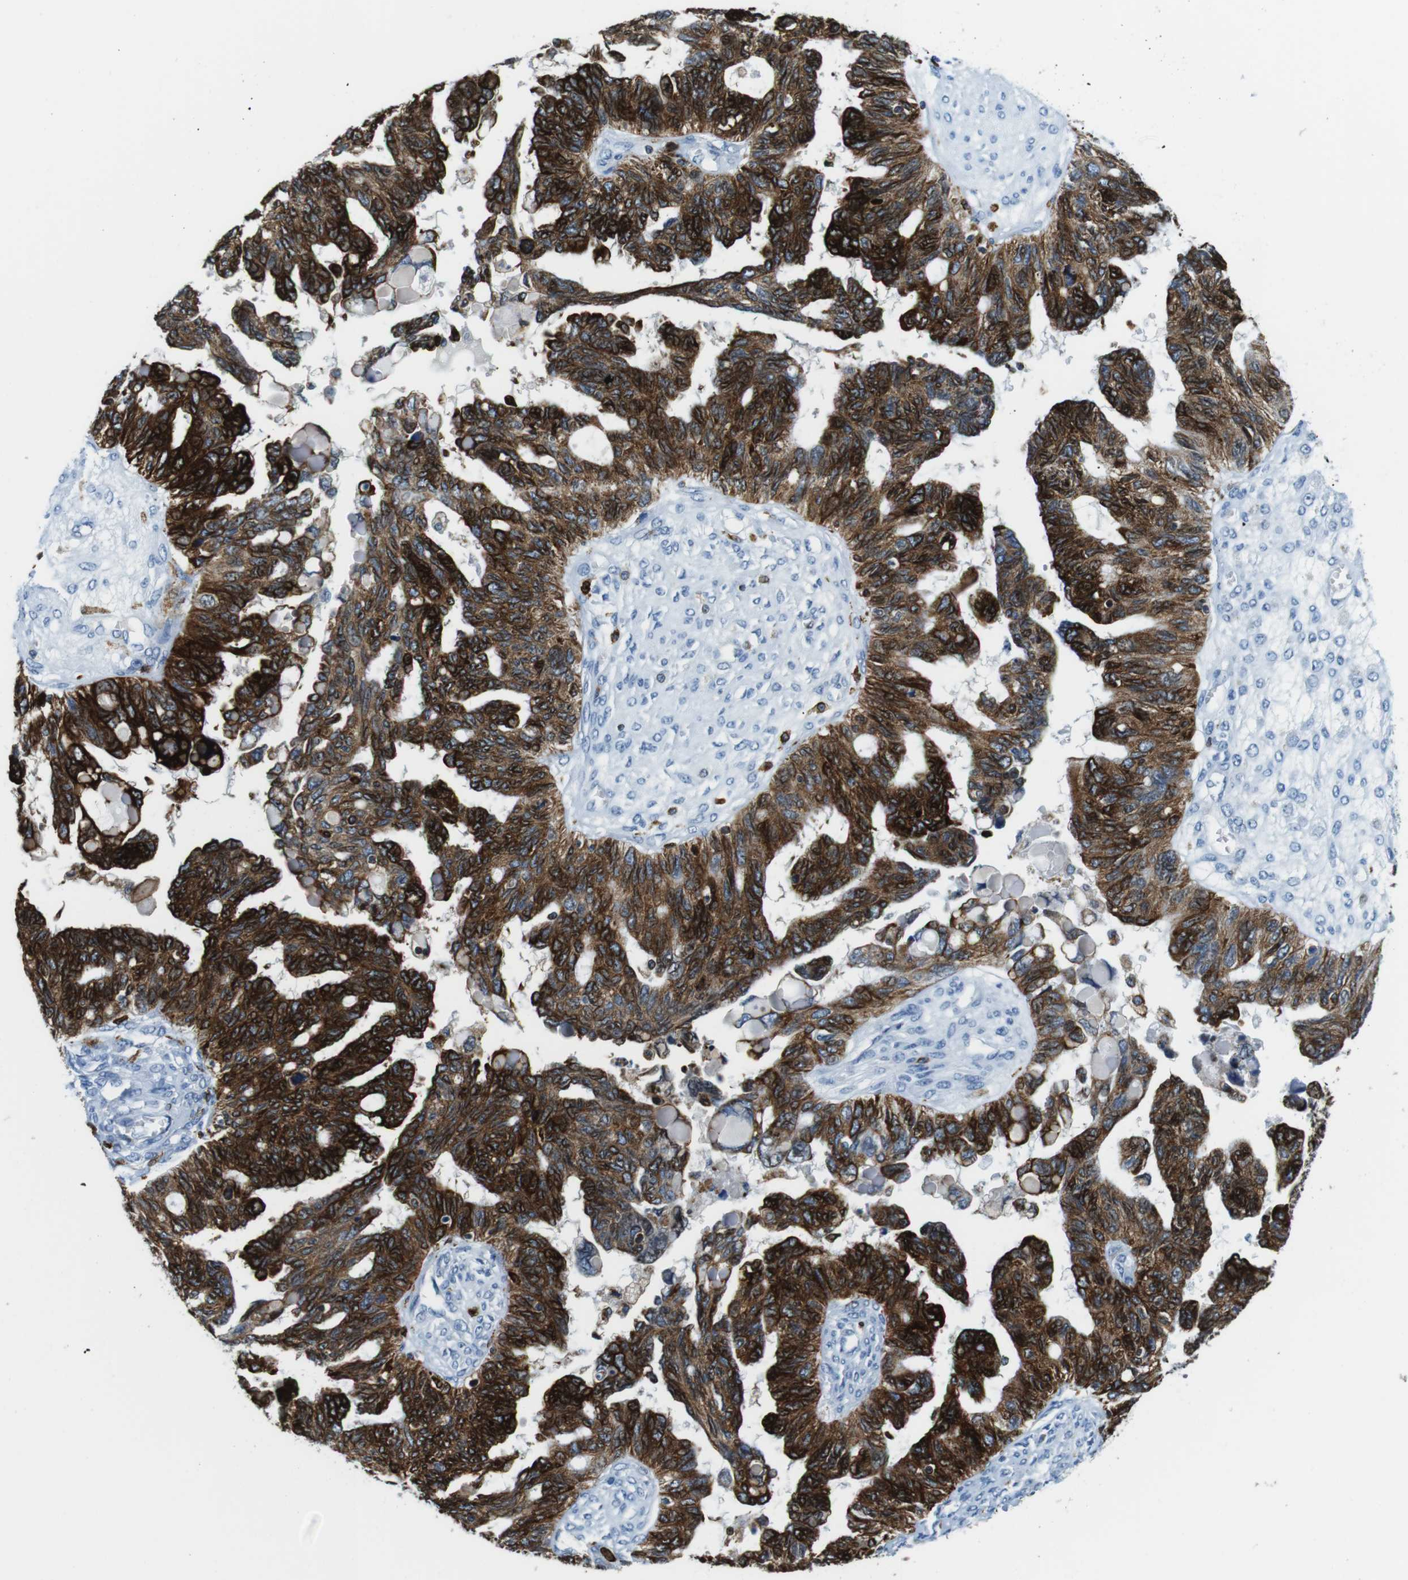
{"staining": {"intensity": "strong", "quantity": ">75%", "location": "cytoplasmic/membranous"}, "tissue": "ovarian cancer", "cell_type": "Tumor cells", "image_type": "cancer", "snomed": [{"axis": "morphology", "description": "Cystadenocarcinoma, serous, NOS"}, {"axis": "topography", "description": "Ovary"}], "caption": "Protein analysis of ovarian serous cystadenocarcinoma tissue reveals strong cytoplasmic/membranous positivity in approximately >75% of tumor cells.", "gene": "CIITA", "patient": {"sex": "female", "age": 79}}